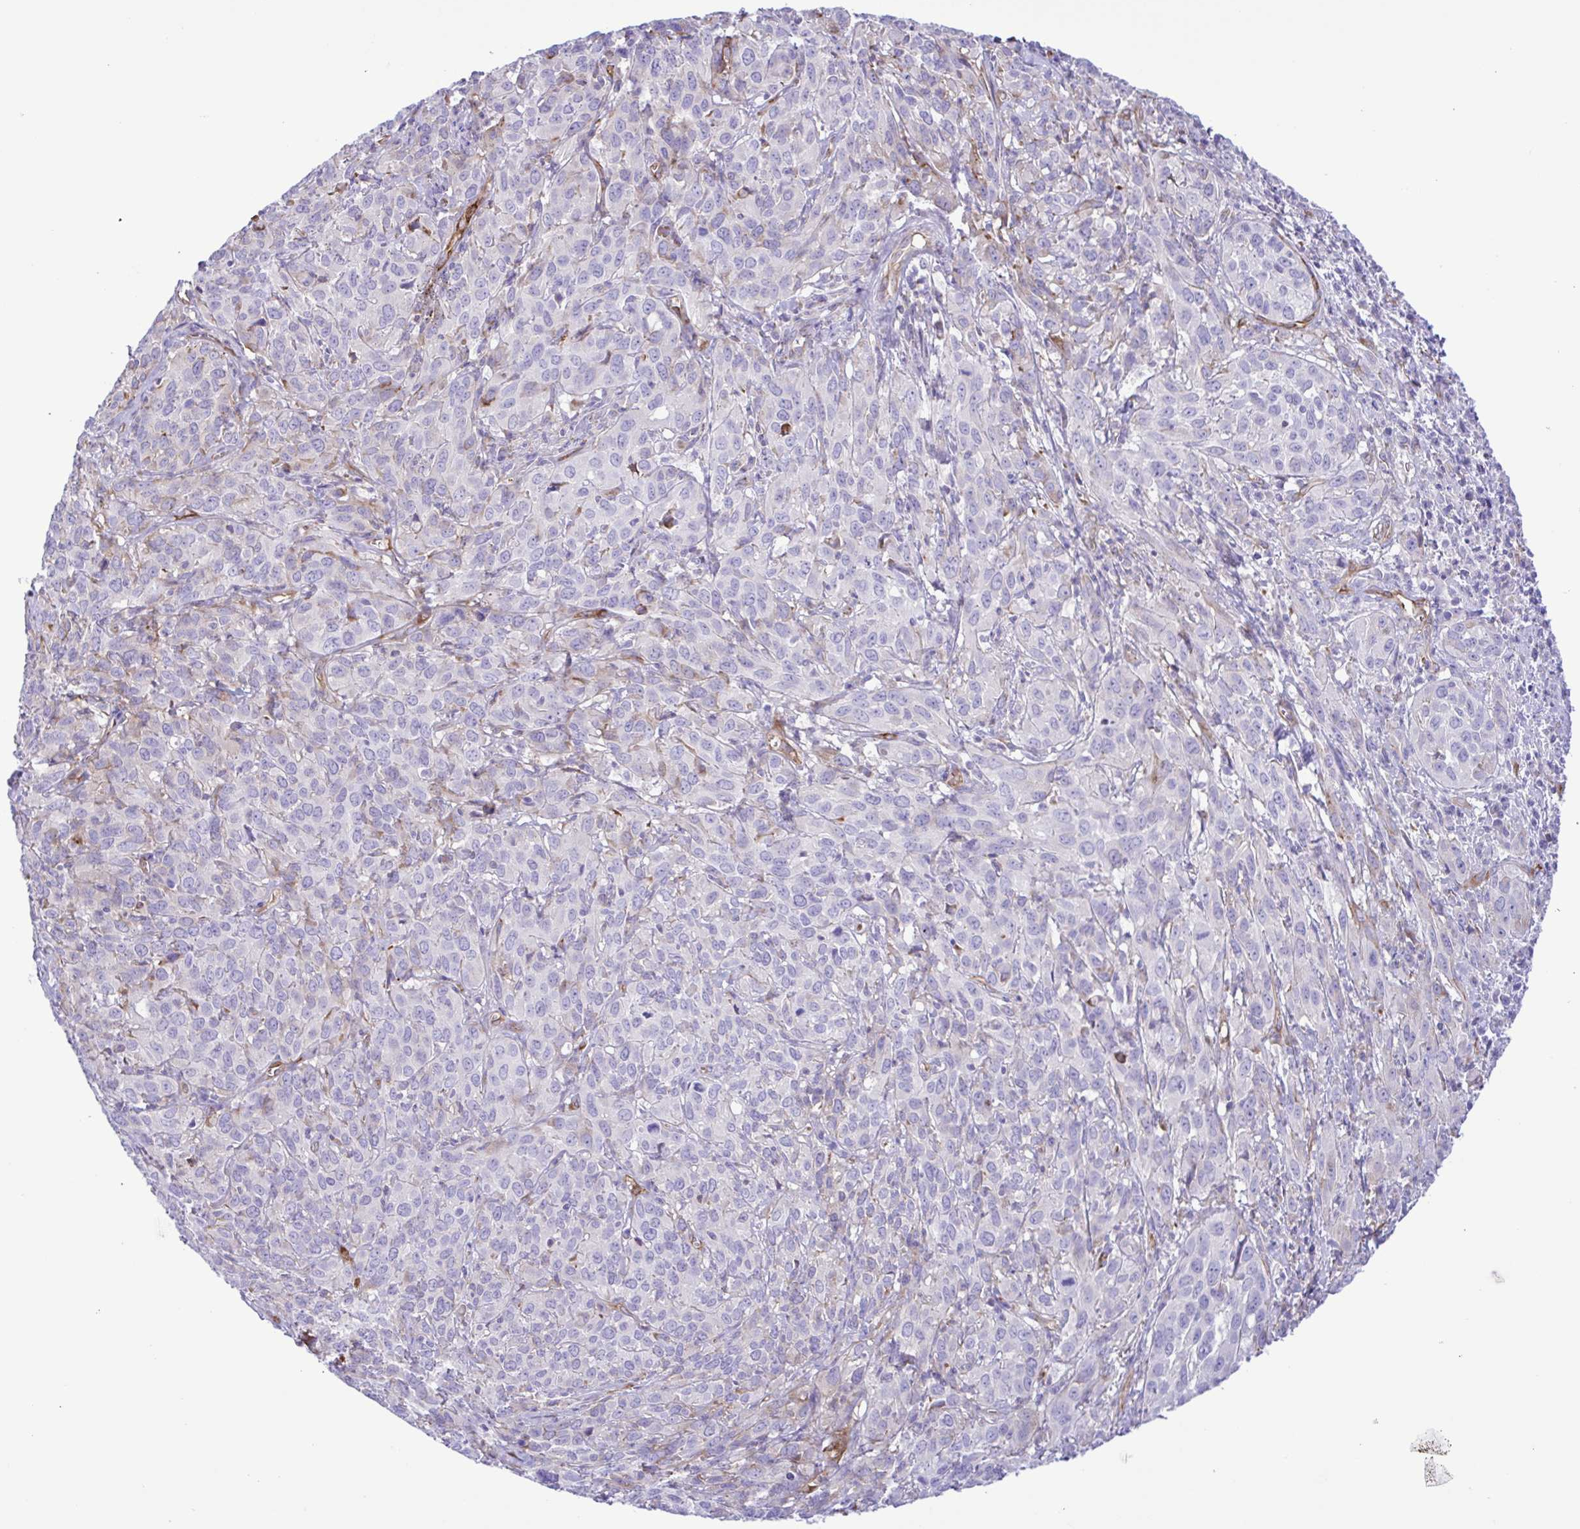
{"staining": {"intensity": "negative", "quantity": "none", "location": "none"}, "tissue": "cervical cancer", "cell_type": "Tumor cells", "image_type": "cancer", "snomed": [{"axis": "morphology", "description": "Squamous cell carcinoma, NOS"}, {"axis": "topography", "description": "Cervix"}], "caption": "This is an IHC histopathology image of human squamous cell carcinoma (cervical). There is no expression in tumor cells.", "gene": "FLT1", "patient": {"sex": "female", "age": 51}}